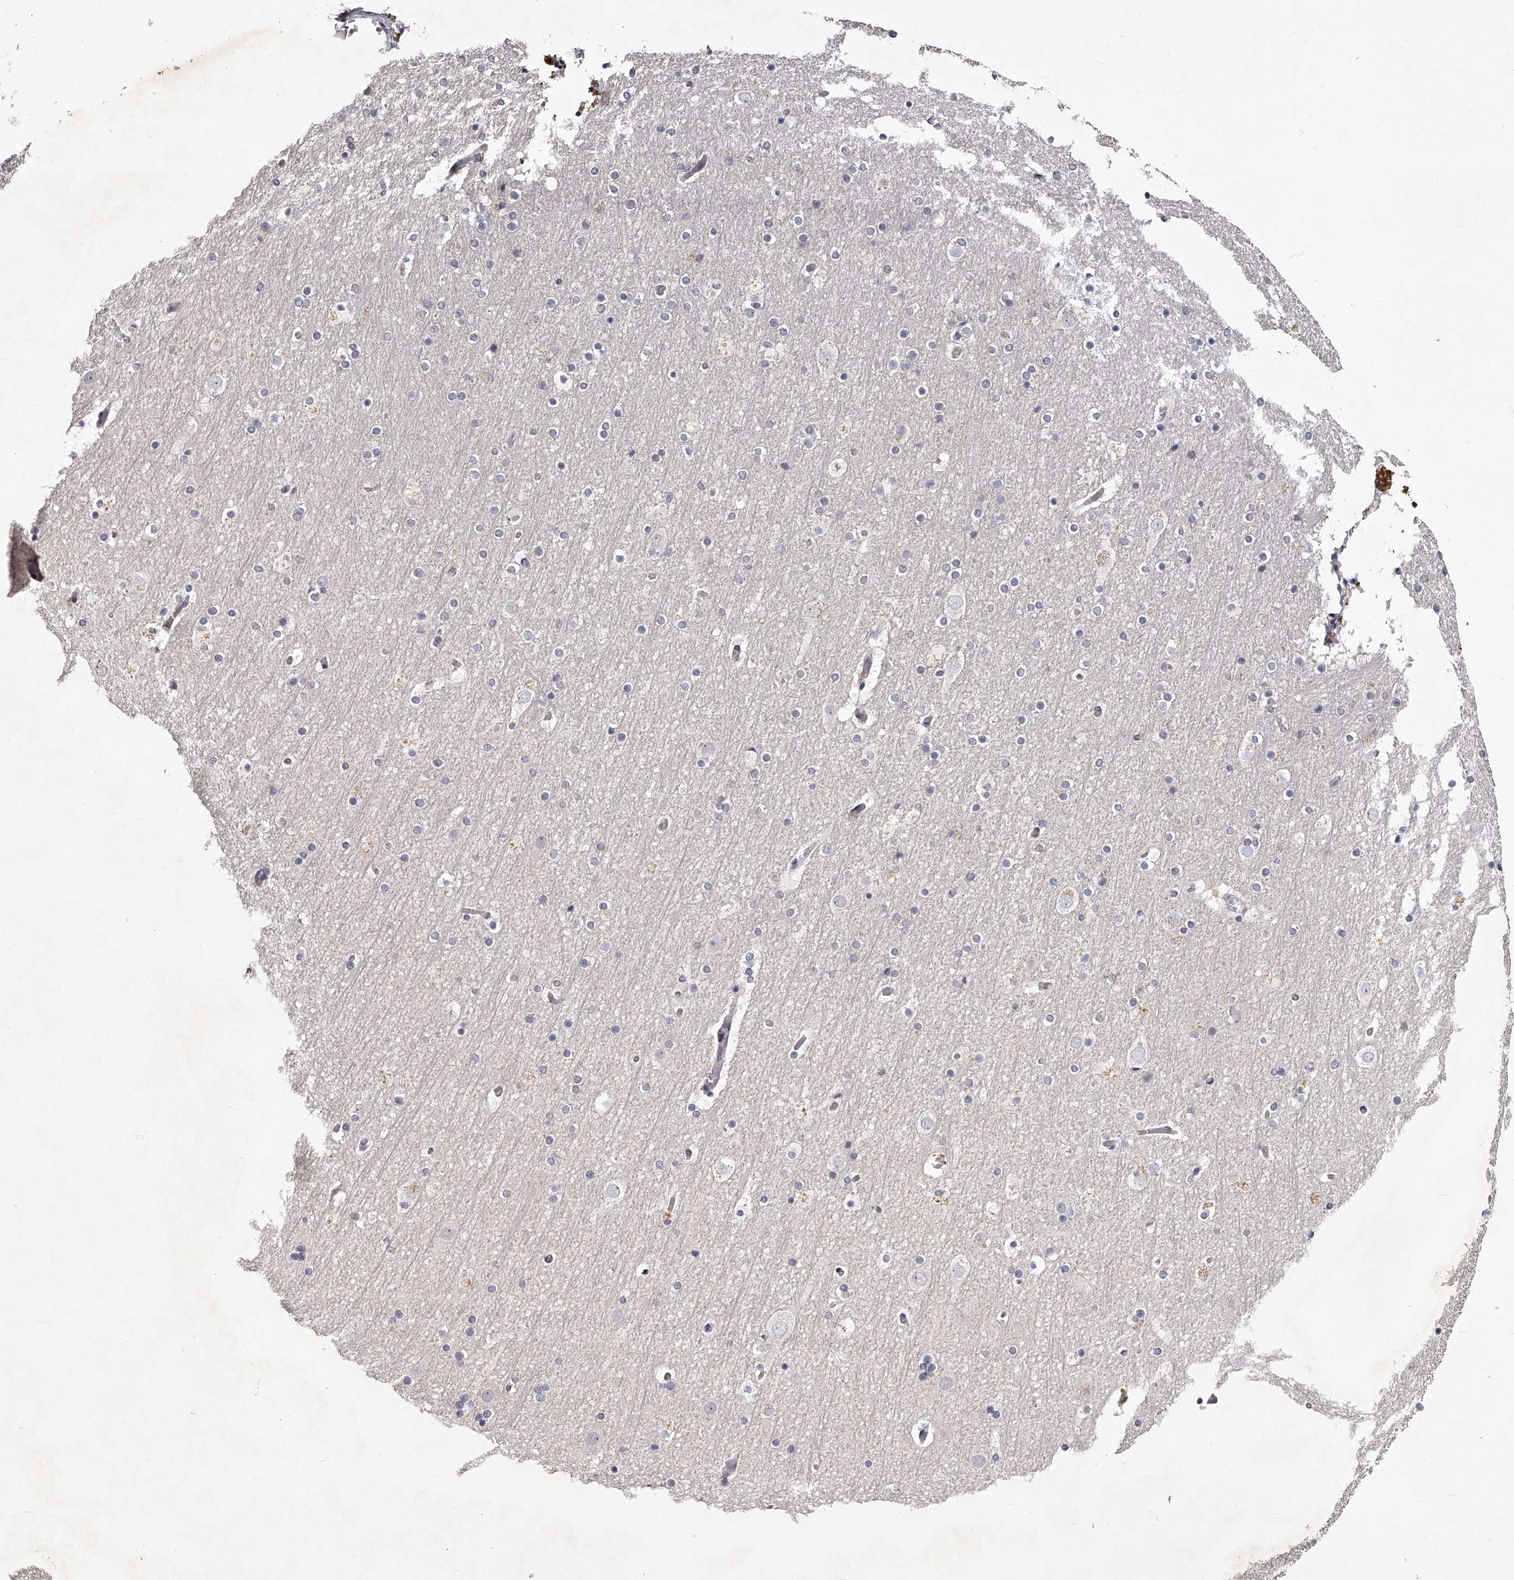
{"staining": {"intensity": "negative", "quantity": "none", "location": "none"}, "tissue": "cerebral cortex", "cell_type": "Endothelial cells", "image_type": "normal", "snomed": [{"axis": "morphology", "description": "Normal tissue, NOS"}, {"axis": "topography", "description": "Cerebral cortex"}], "caption": "High power microscopy histopathology image of an immunohistochemistry (IHC) micrograph of normal cerebral cortex, revealing no significant positivity in endothelial cells. (Immunohistochemistry (ihc), brightfield microscopy, high magnification).", "gene": "NT5DC1", "patient": {"sex": "male", "age": 57}}